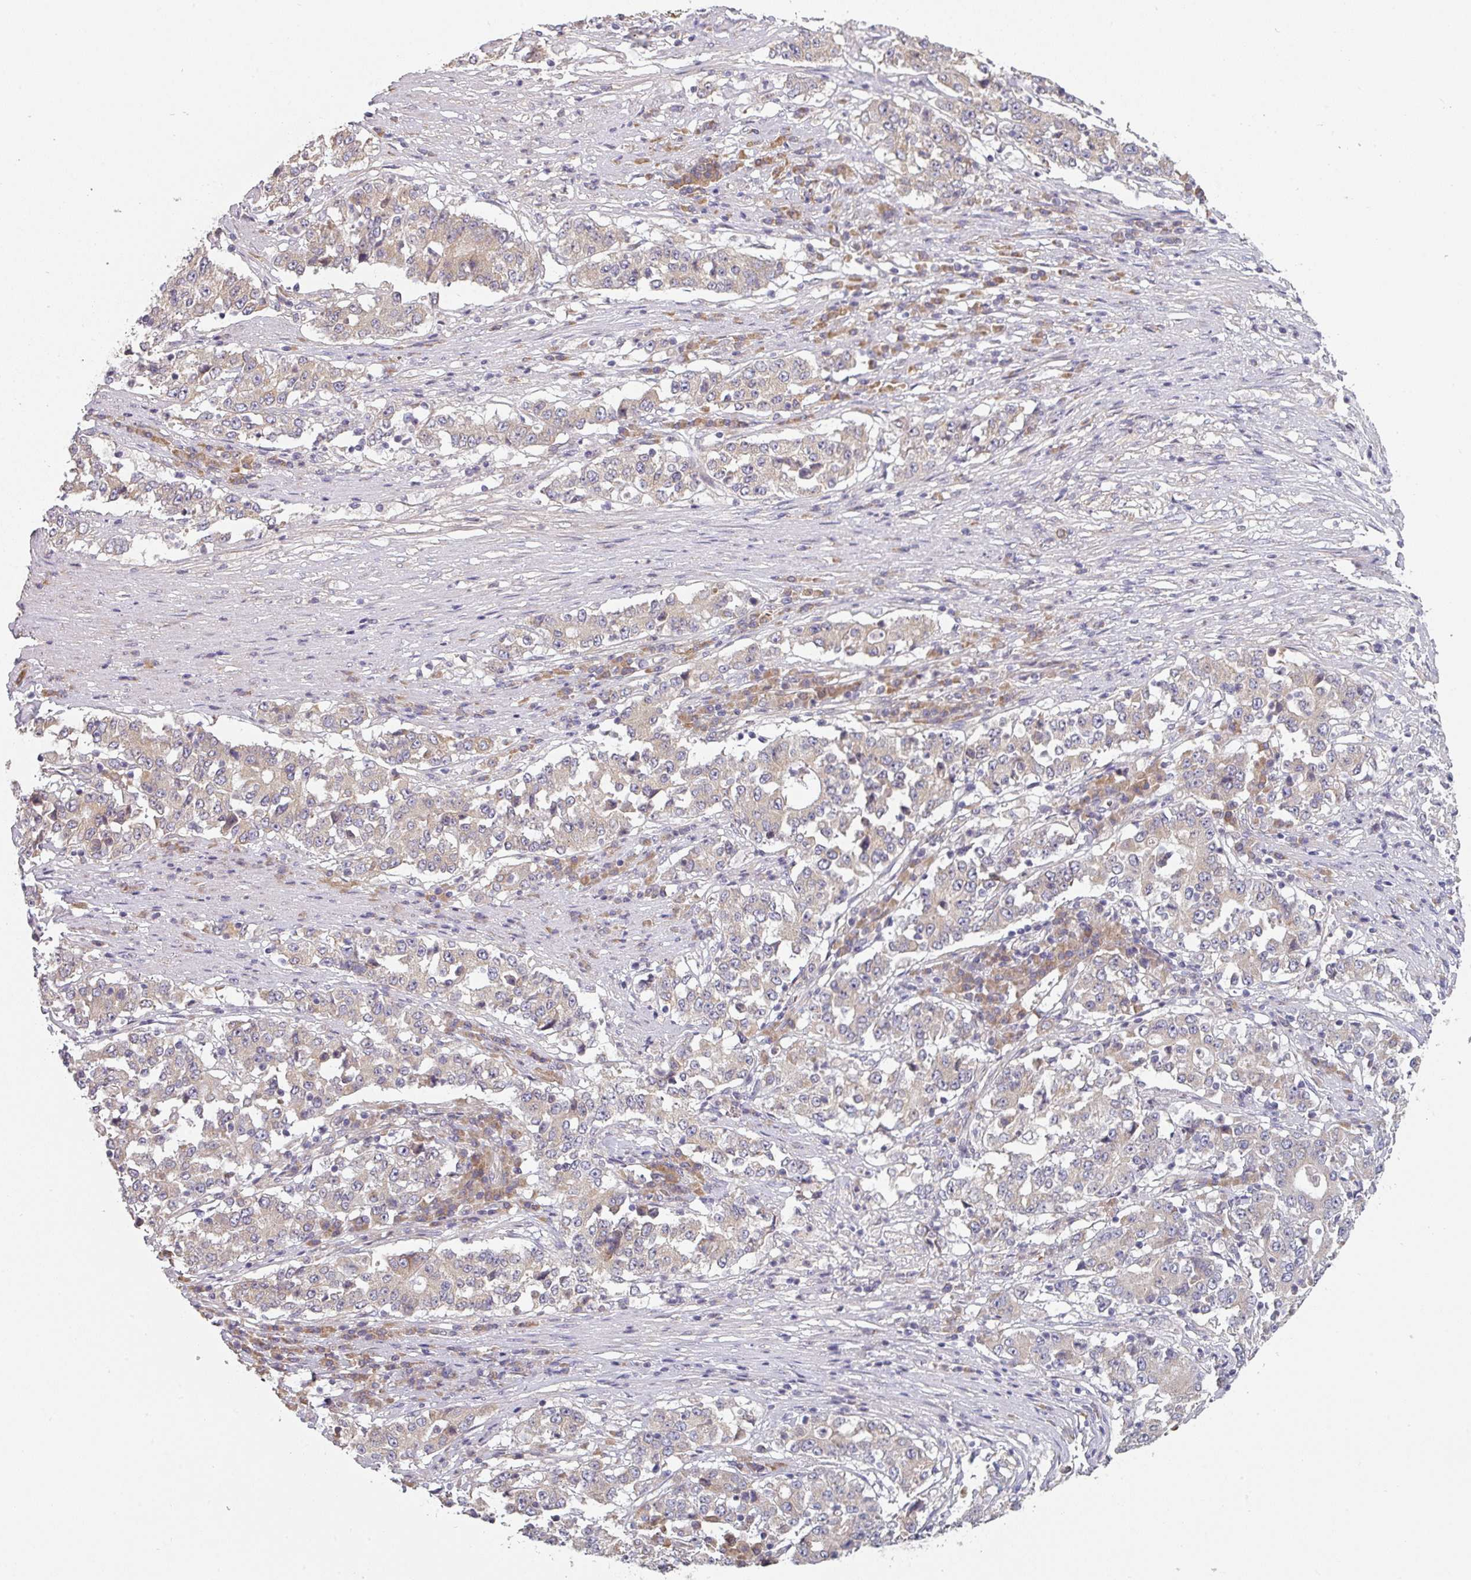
{"staining": {"intensity": "weak", "quantity": "<25%", "location": "cytoplasmic/membranous"}, "tissue": "stomach cancer", "cell_type": "Tumor cells", "image_type": "cancer", "snomed": [{"axis": "morphology", "description": "Adenocarcinoma, NOS"}, {"axis": "topography", "description": "Stomach"}], "caption": "The immunohistochemistry histopathology image has no significant positivity in tumor cells of stomach cancer tissue.", "gene": "TAPT1", "patient": {"sex": "male", "age": 59}}